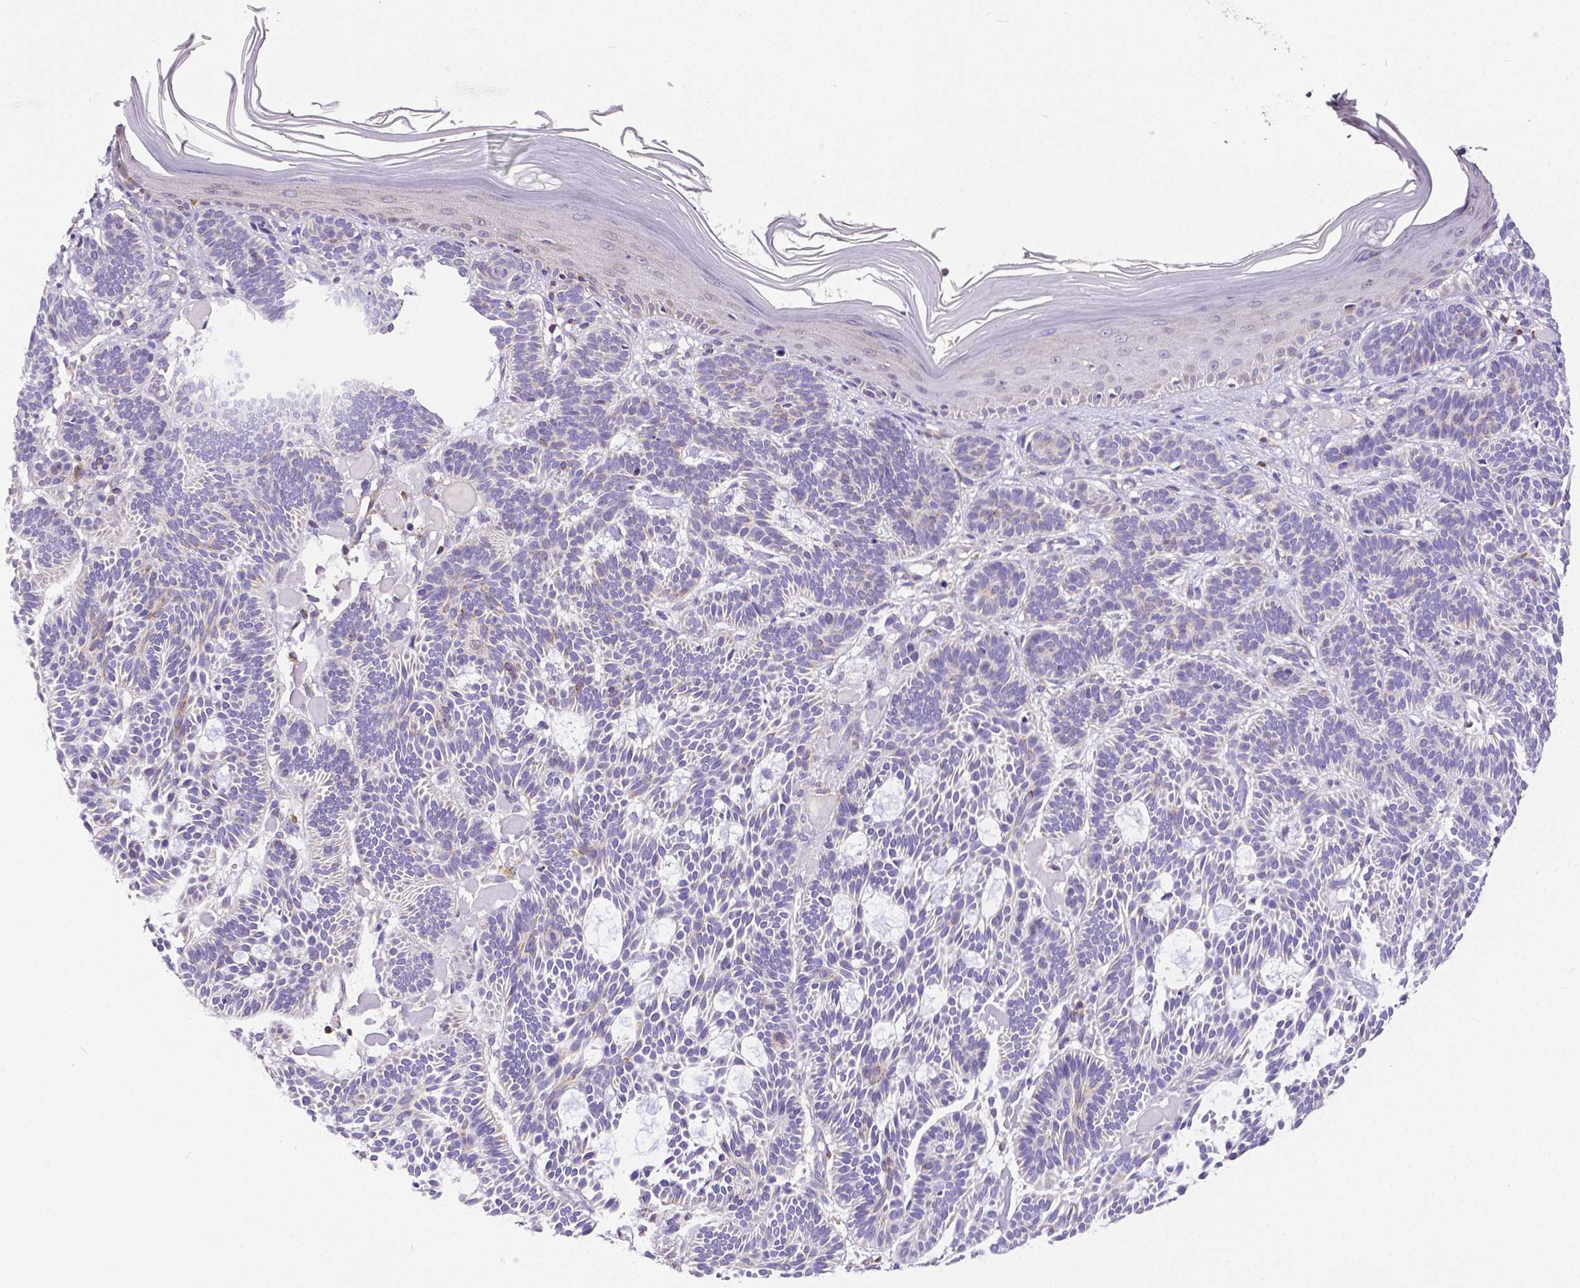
{"staining": {"intensity": "negative", "quantity": "none", "location": "none"}, "tissue": "skin cancer", "cell_type": "Tumor cells", "image_type": "cancer", "snomed": [{"axis": "morphology", "description": "Basal cell carcinoma"}, {"axis": "topography", "description": "Skin"}], "caption": "Histopathology image shows no significant protein staining in tumor cells of skin cancer (basal cell carcinoma). (DAB (3,3'-diaminobenzidine) immunohistochemistry (IHC) visualized using brightfield microscopy, high magnification).", "gene": "MCL1", "patient": {"sex": "male", "age": 85}}